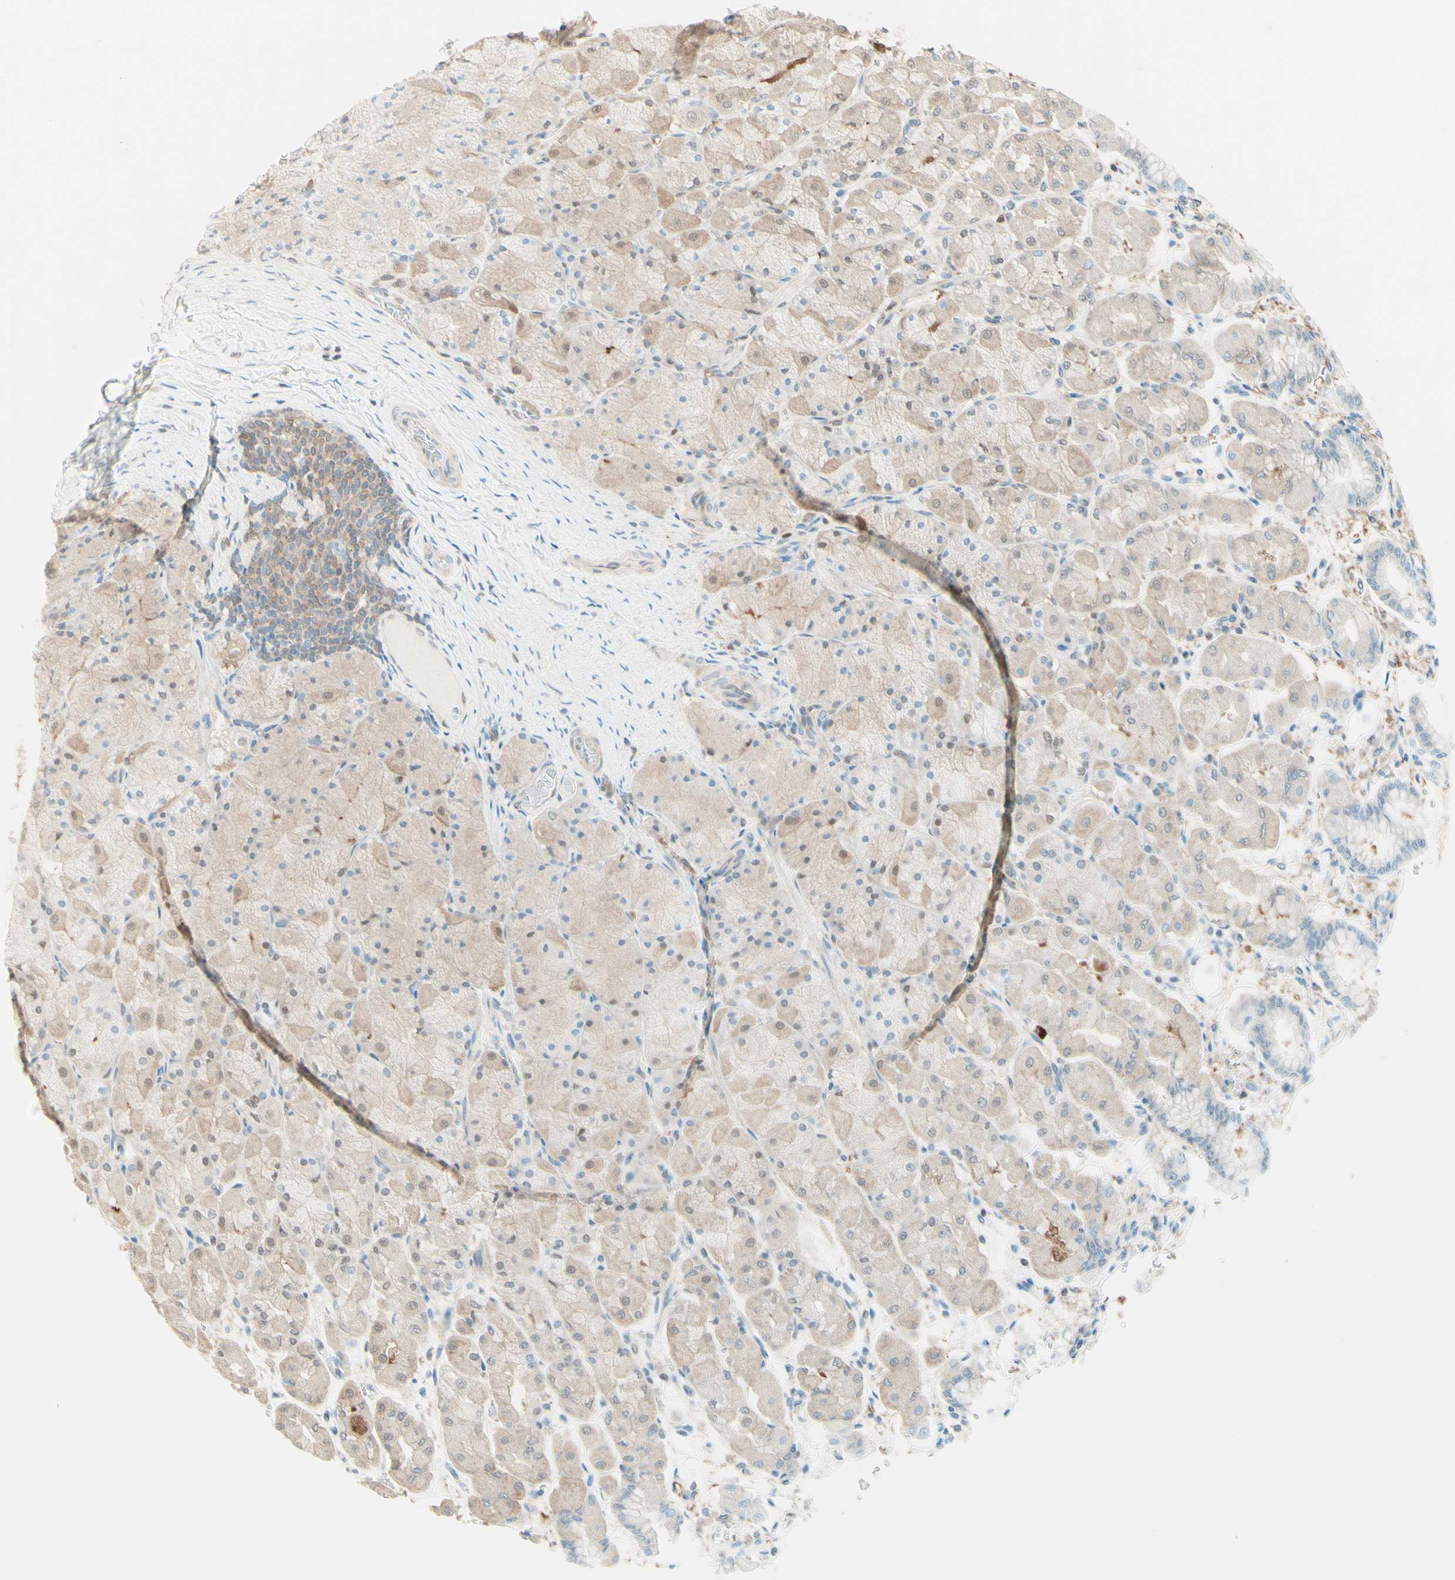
{"staining": {"intensity": "weak", "quantity": ">75%", "location": "cytoplasmic/membranous"}, "tissue": "stomach", "cell_type": "Glandular cells", "image_type": "normal", "snomed": [{"axis": "morphology", "description": "Normal tissue, NOS"}, {"axis": "topography", "description": "Stomach, upper"}], "caption": "Approximately >75% of glandular cells in unremarkable human stomach exhibit weak cytoplasmic/membranous protein positivity as visualized by brown immunohistochemical staining.", "gene": "UPK3B", "patient": {"sex": "female", "age": 56}}